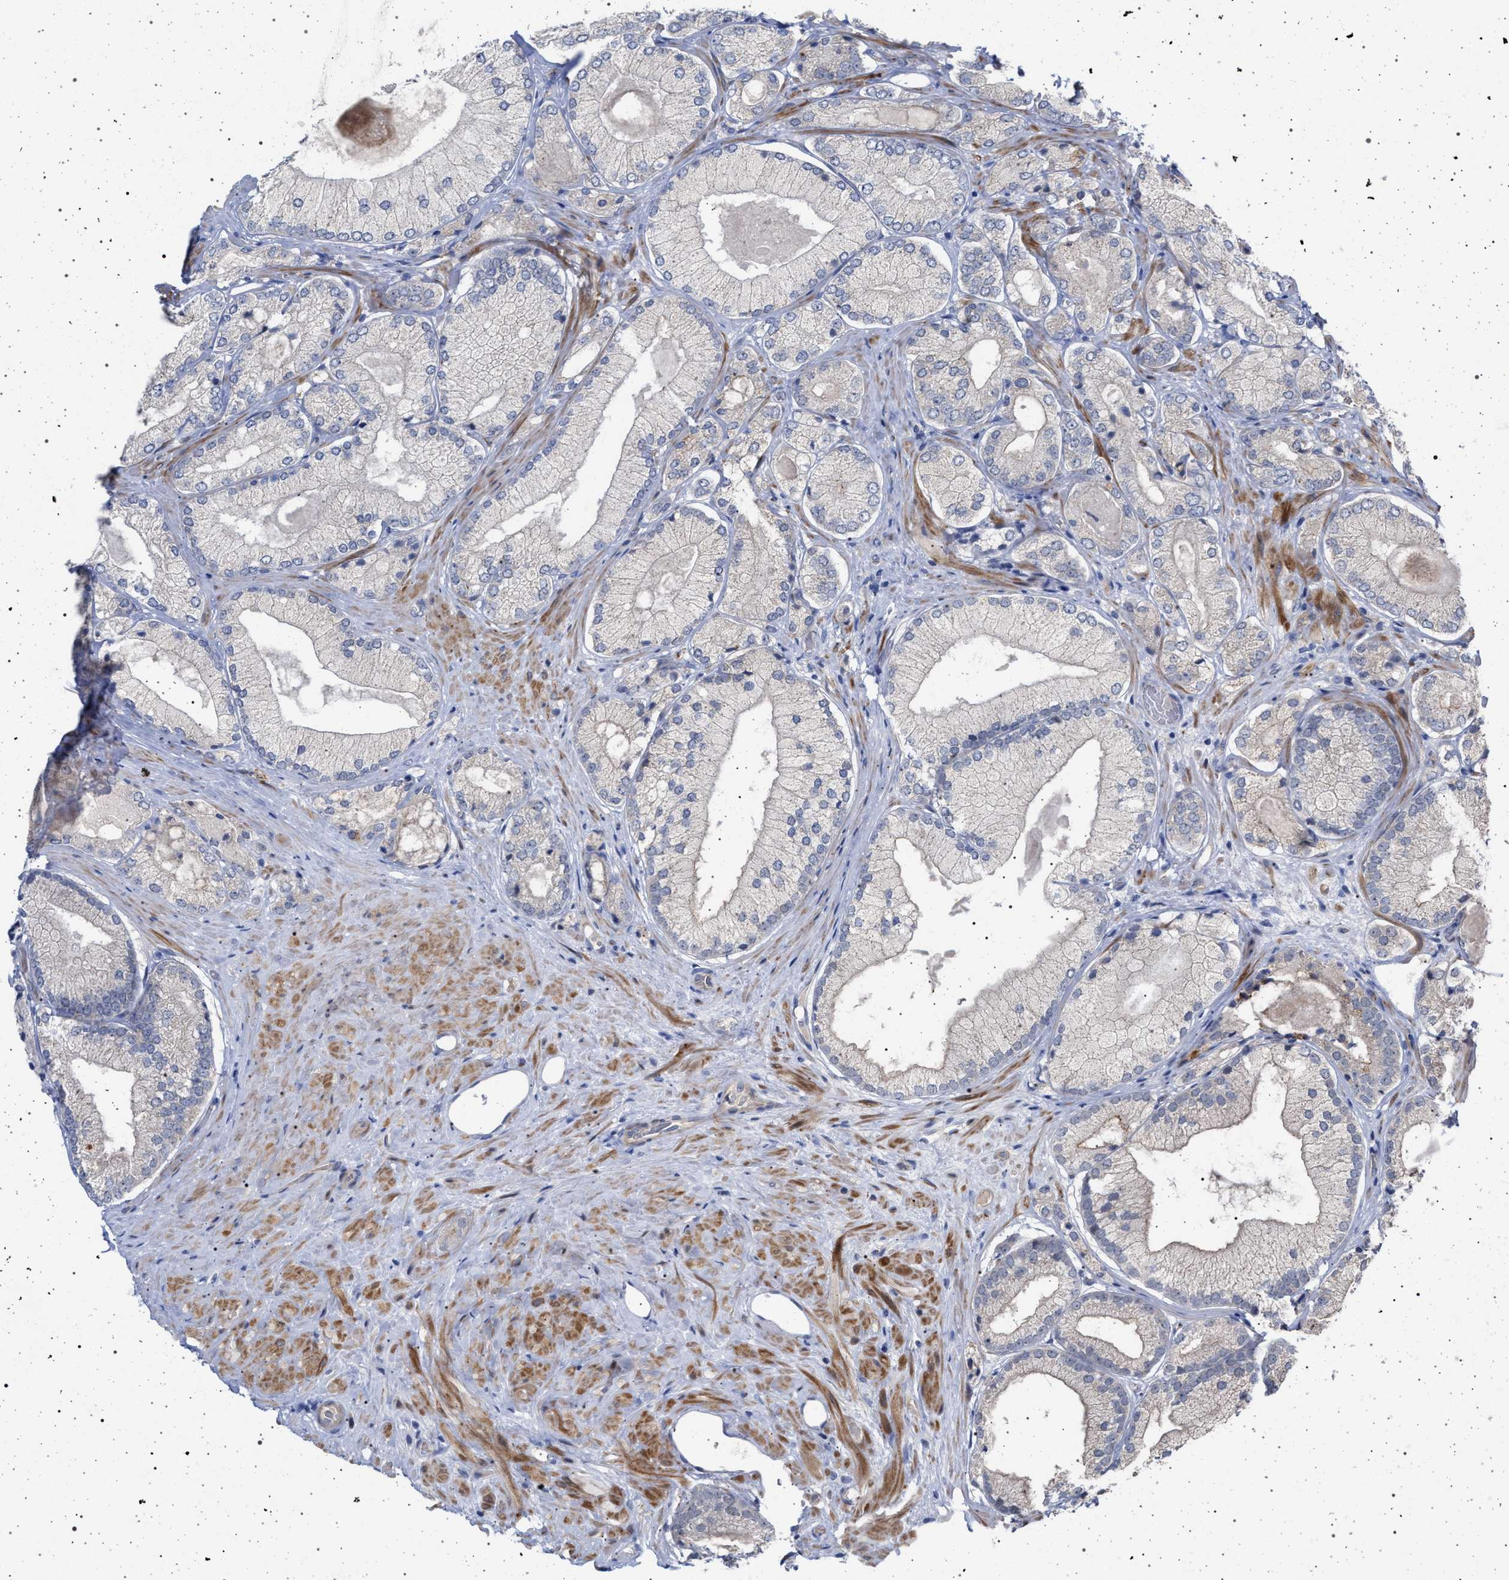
{"staining": {"intensity": "negative", "quantity": "none", "location": "none"}, "tissue": "prostate cancer", "cell_type": "Tumor cells", "image_type": "cancer", "snomed": [{"axis": "morphology", "description": "Adenocarcinoma, Low grade"}, {"axis": "topography", "description": "Prostate"}], "caption": "IHC micrograph of neoplastic tissue: low-grade adenocarcinoma (prostate) stained with DAB displays no significant protein expression in tumor cells.", "gene": "RBM48", "patient": {"sex": "male", "age": 65}}